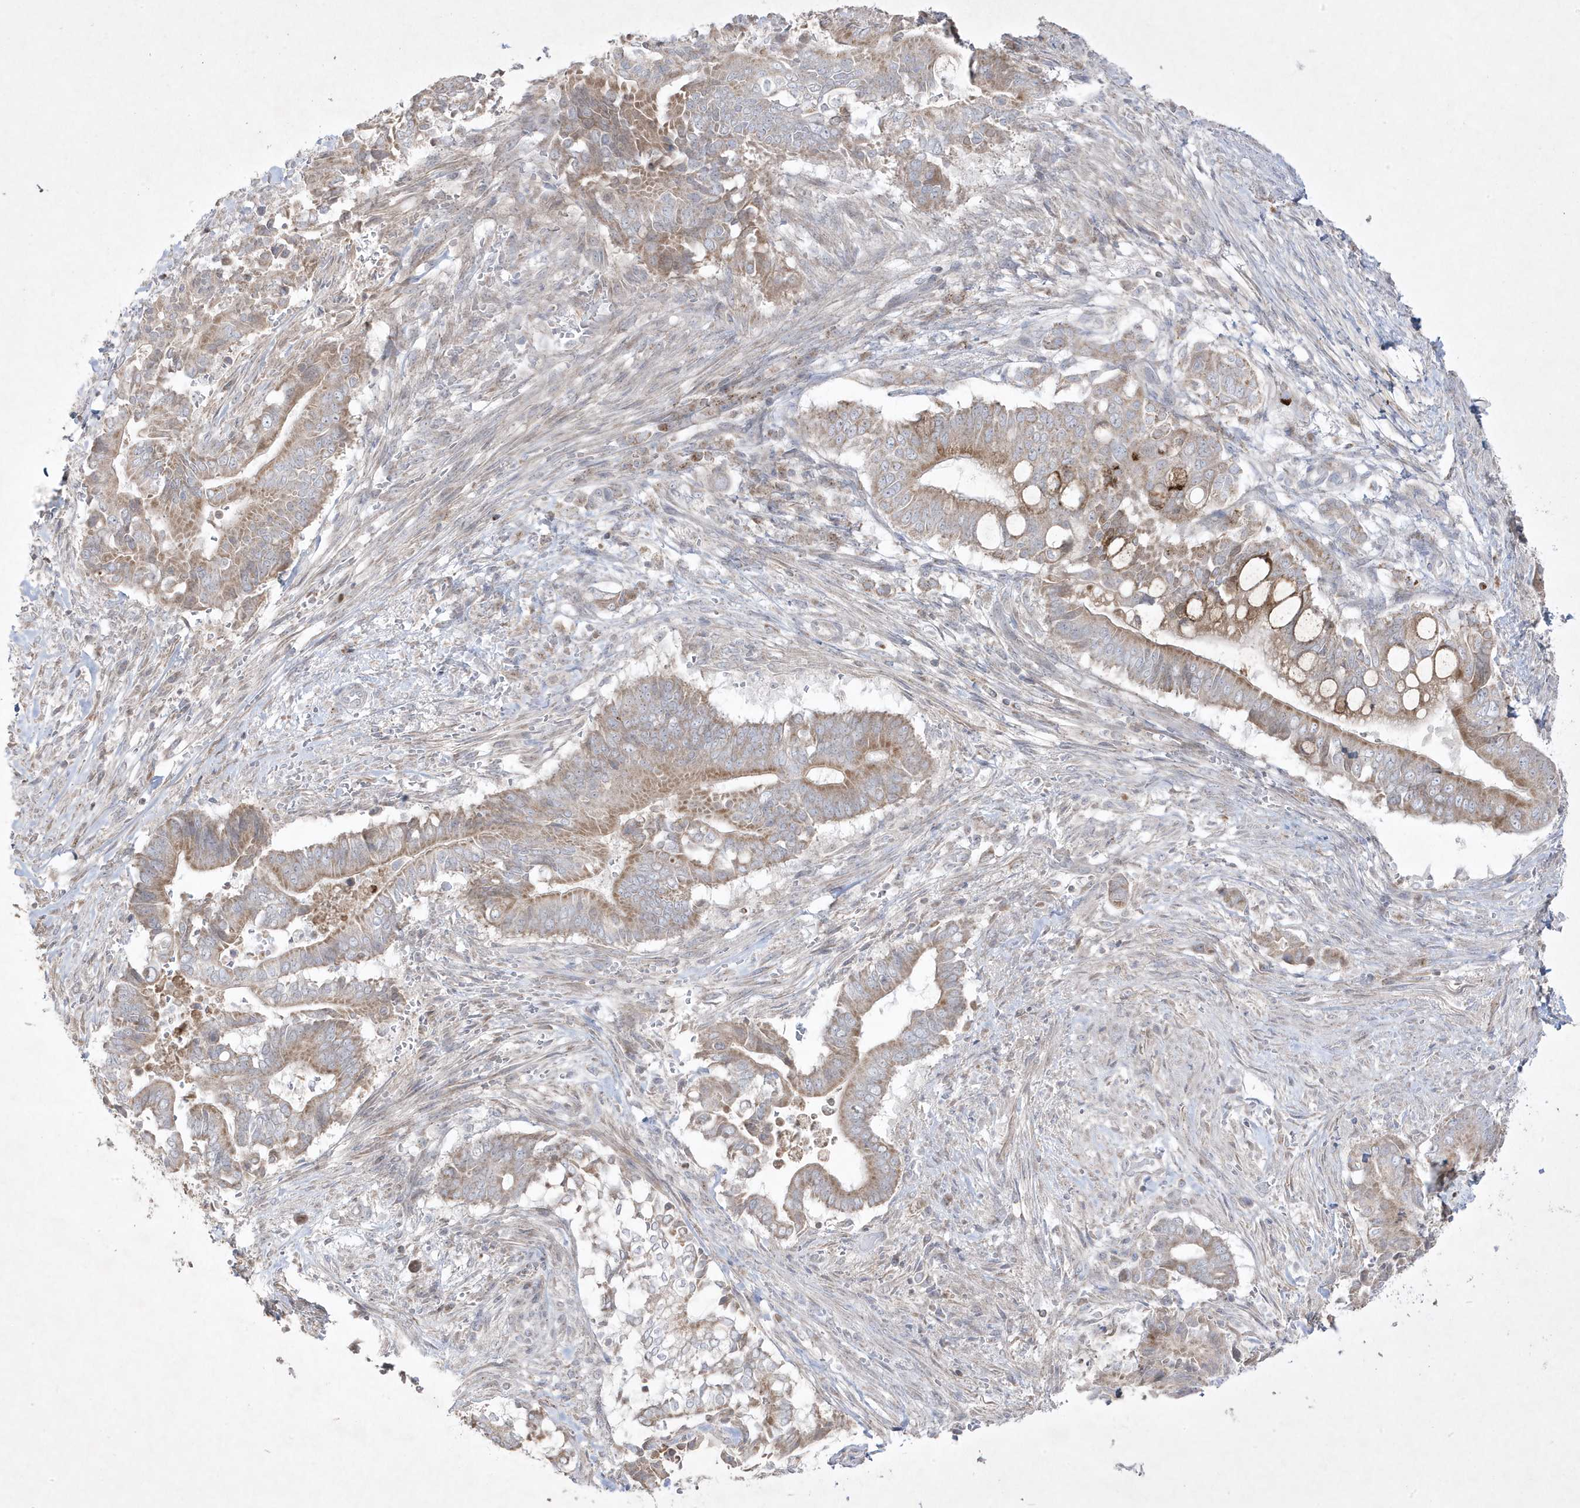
{"staining": {"intensity": "moderate", "quantity": ">75%", "location": "cytoplasmic/membranous"}, "tissue": "pancreatic cancer", "cell_type": "Tumor cells", "image_type": "cancer", "snomed": [{"axis": "morphology", "description": "Adenocarcinoma, NOS"}, {"axis": "topography", "description": "Pancreas"}], "caption": "Immunohistochemistry (IHC) photomicrograph of neoplastic tissue: adenocarcinoma (pancreatic) stained using immunohistochemistry (IHC) demonstrates medium levels of moderate protein expression localized specifically in the cytoplasmic/membranous of tumor cells, appearing as a cytoplasmic/membranous brown color.", "gene": "ADAMTSL3", "patient": {"sex": "male", "age": 68}}